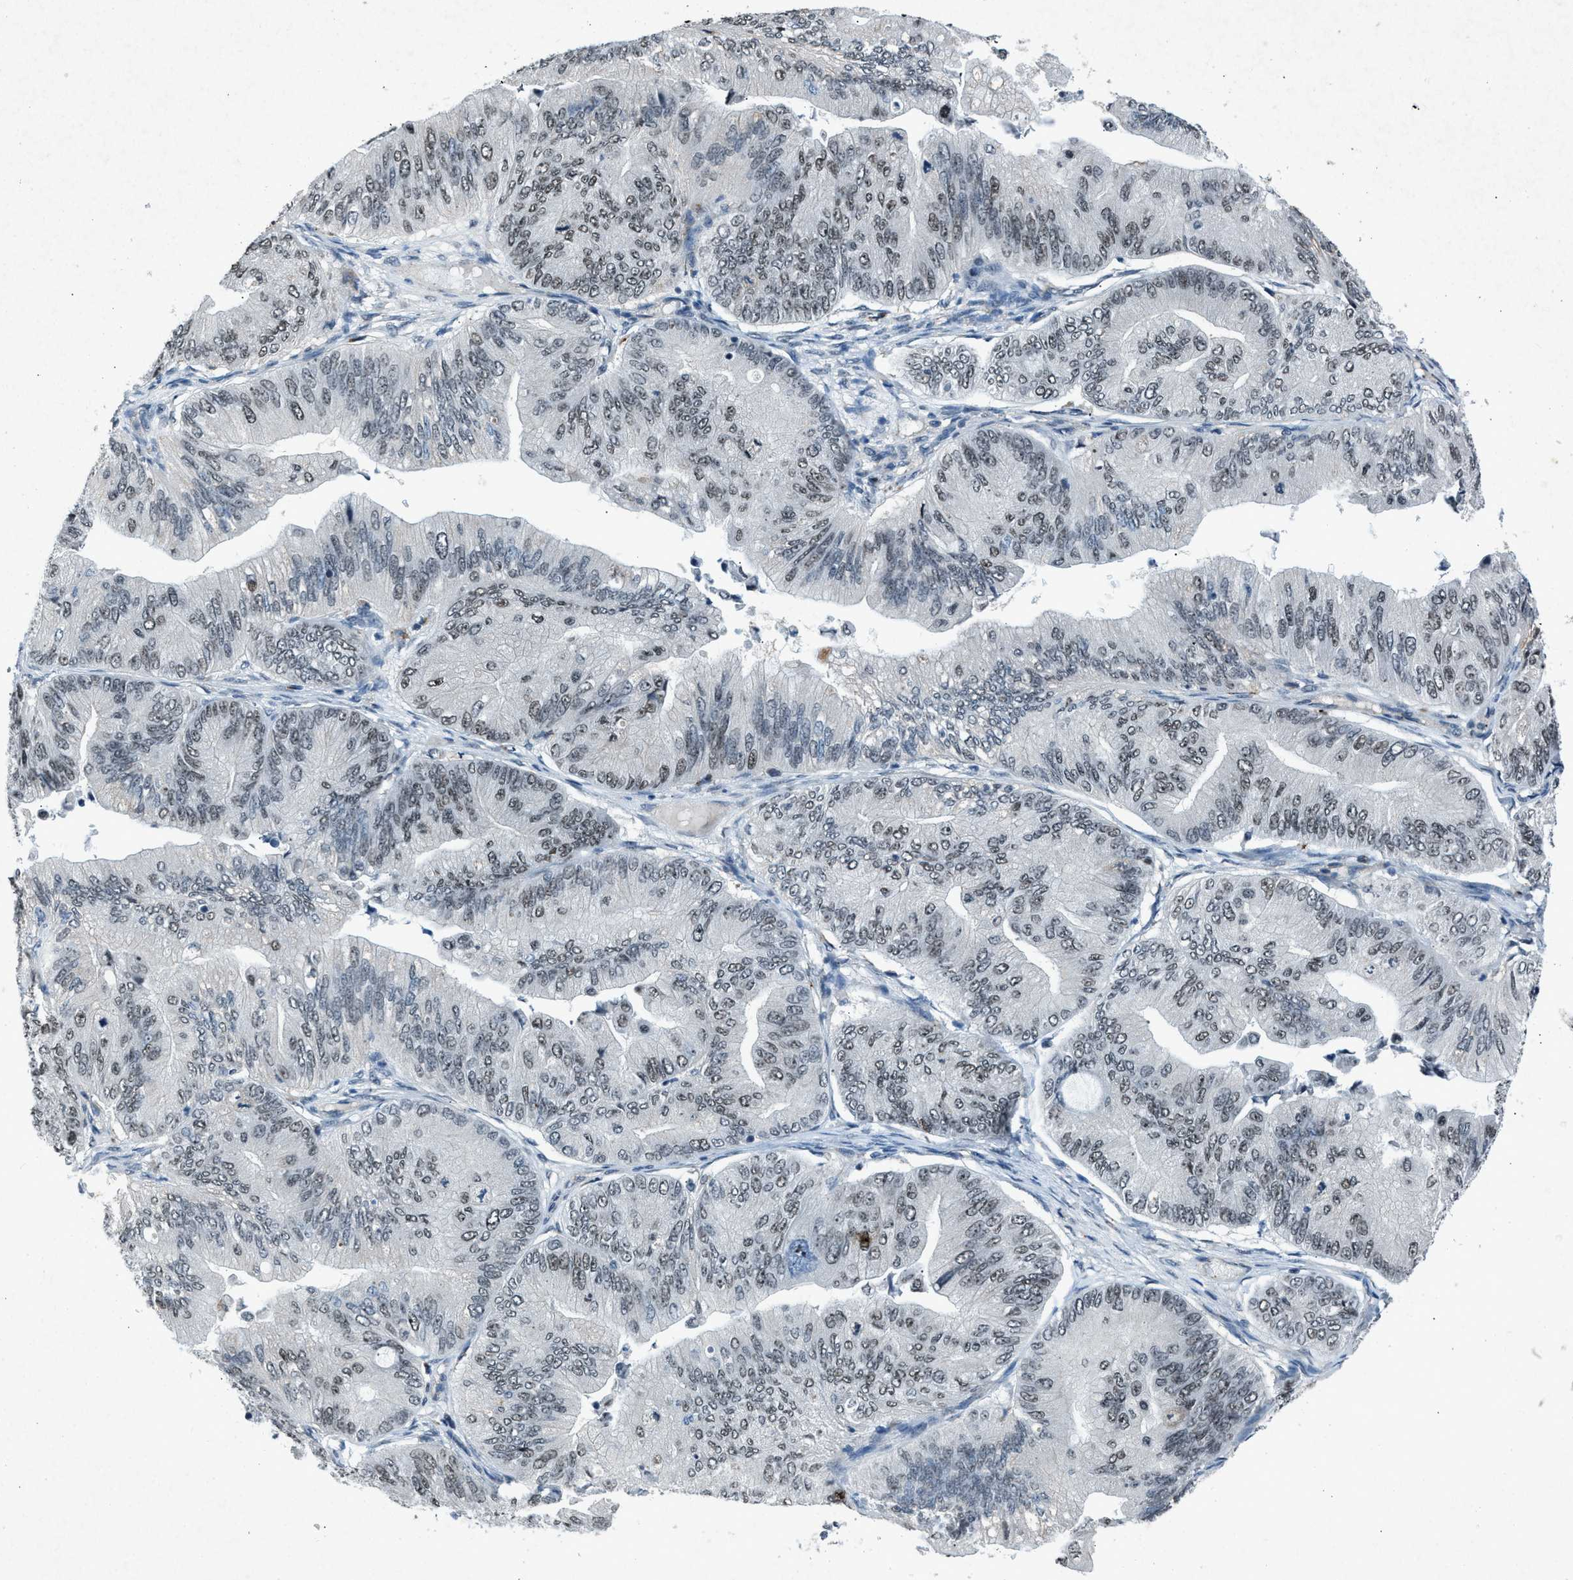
{"staining": {"intensity": "moderate", "quantity": "25%-75%", "location": "nuclear"}, "tissue": "ovarian cancer", "cell_type": "Tumor cells", "image_type": "cancer", "snomed": [{"axis": "morphology", "description": "Cystadenocarcinoma, mucinous, NOS"}, {"axis": "topography", "description": "Ovary"}], "caption": "The photomicrograph shows a brown stain indicating the presence of a protein in the nuclear of tumor cells in ovarian cancer (mucinous cystadenocarcinoma).", "gene": "ADCY1", "patient": {"sex": "female", "age": 61}}